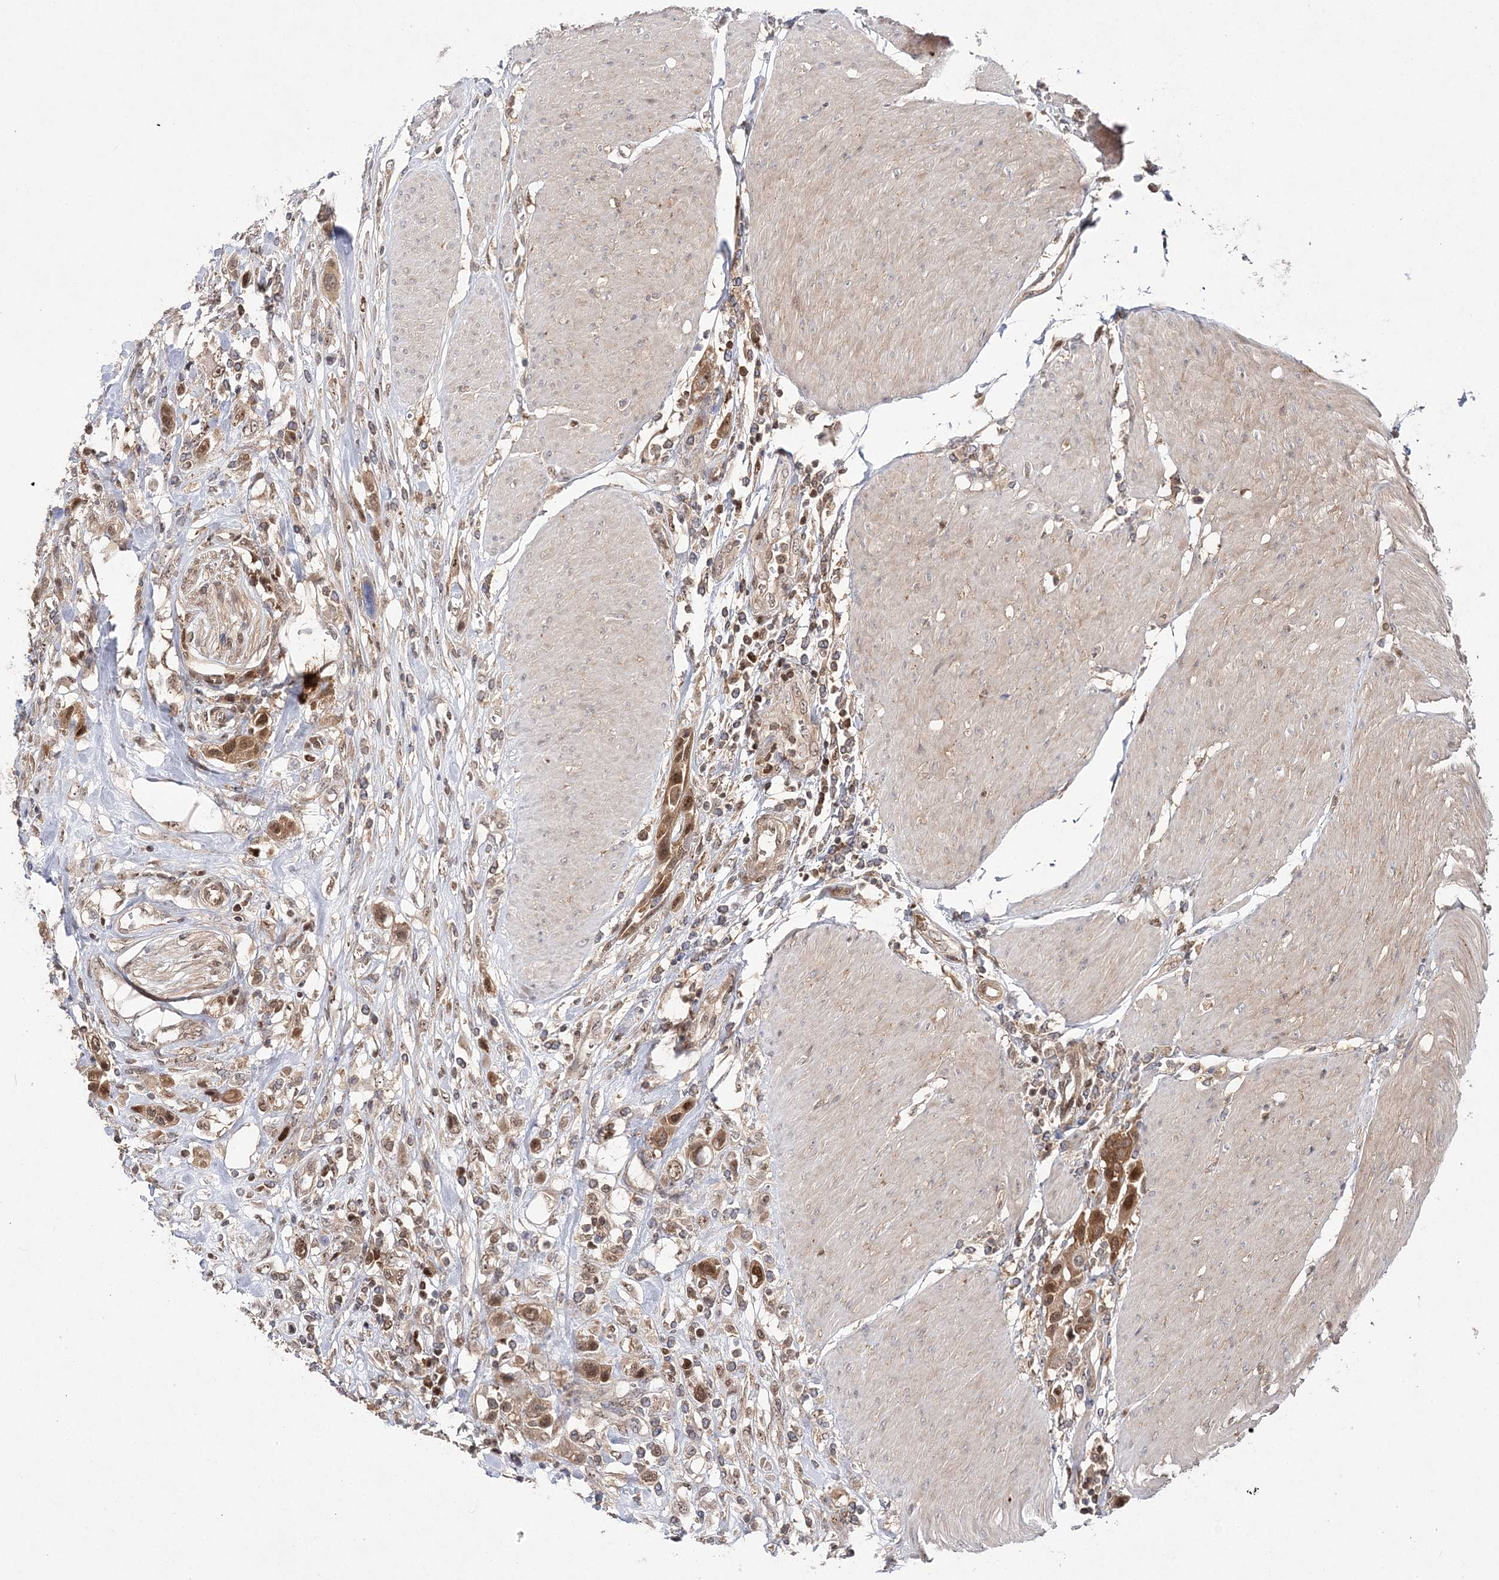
{"staining": {"intensity": "moderate", "quantity": ">75%", "location": "cytoplasmic/membranous,nuclear"}, "tissue": "urothelial cancer", "cell_type": "Tumor cells", "image_type": "cancer", "snomed": [{"axis": "morphology", "description": "Urothelial carcinoma, High grade"}, {"axis": "topography", "description": "Urinary bladder"}], "caption": "Immunohistochemical staining of human urothelial cancer demonstrates medium levels of moderate cytoplasmic/membranous and nuclear protein positivity in about >75% of tumor cells.", "gene": "NIF3L1", "patient": {"sex": "male", "age": 50}}